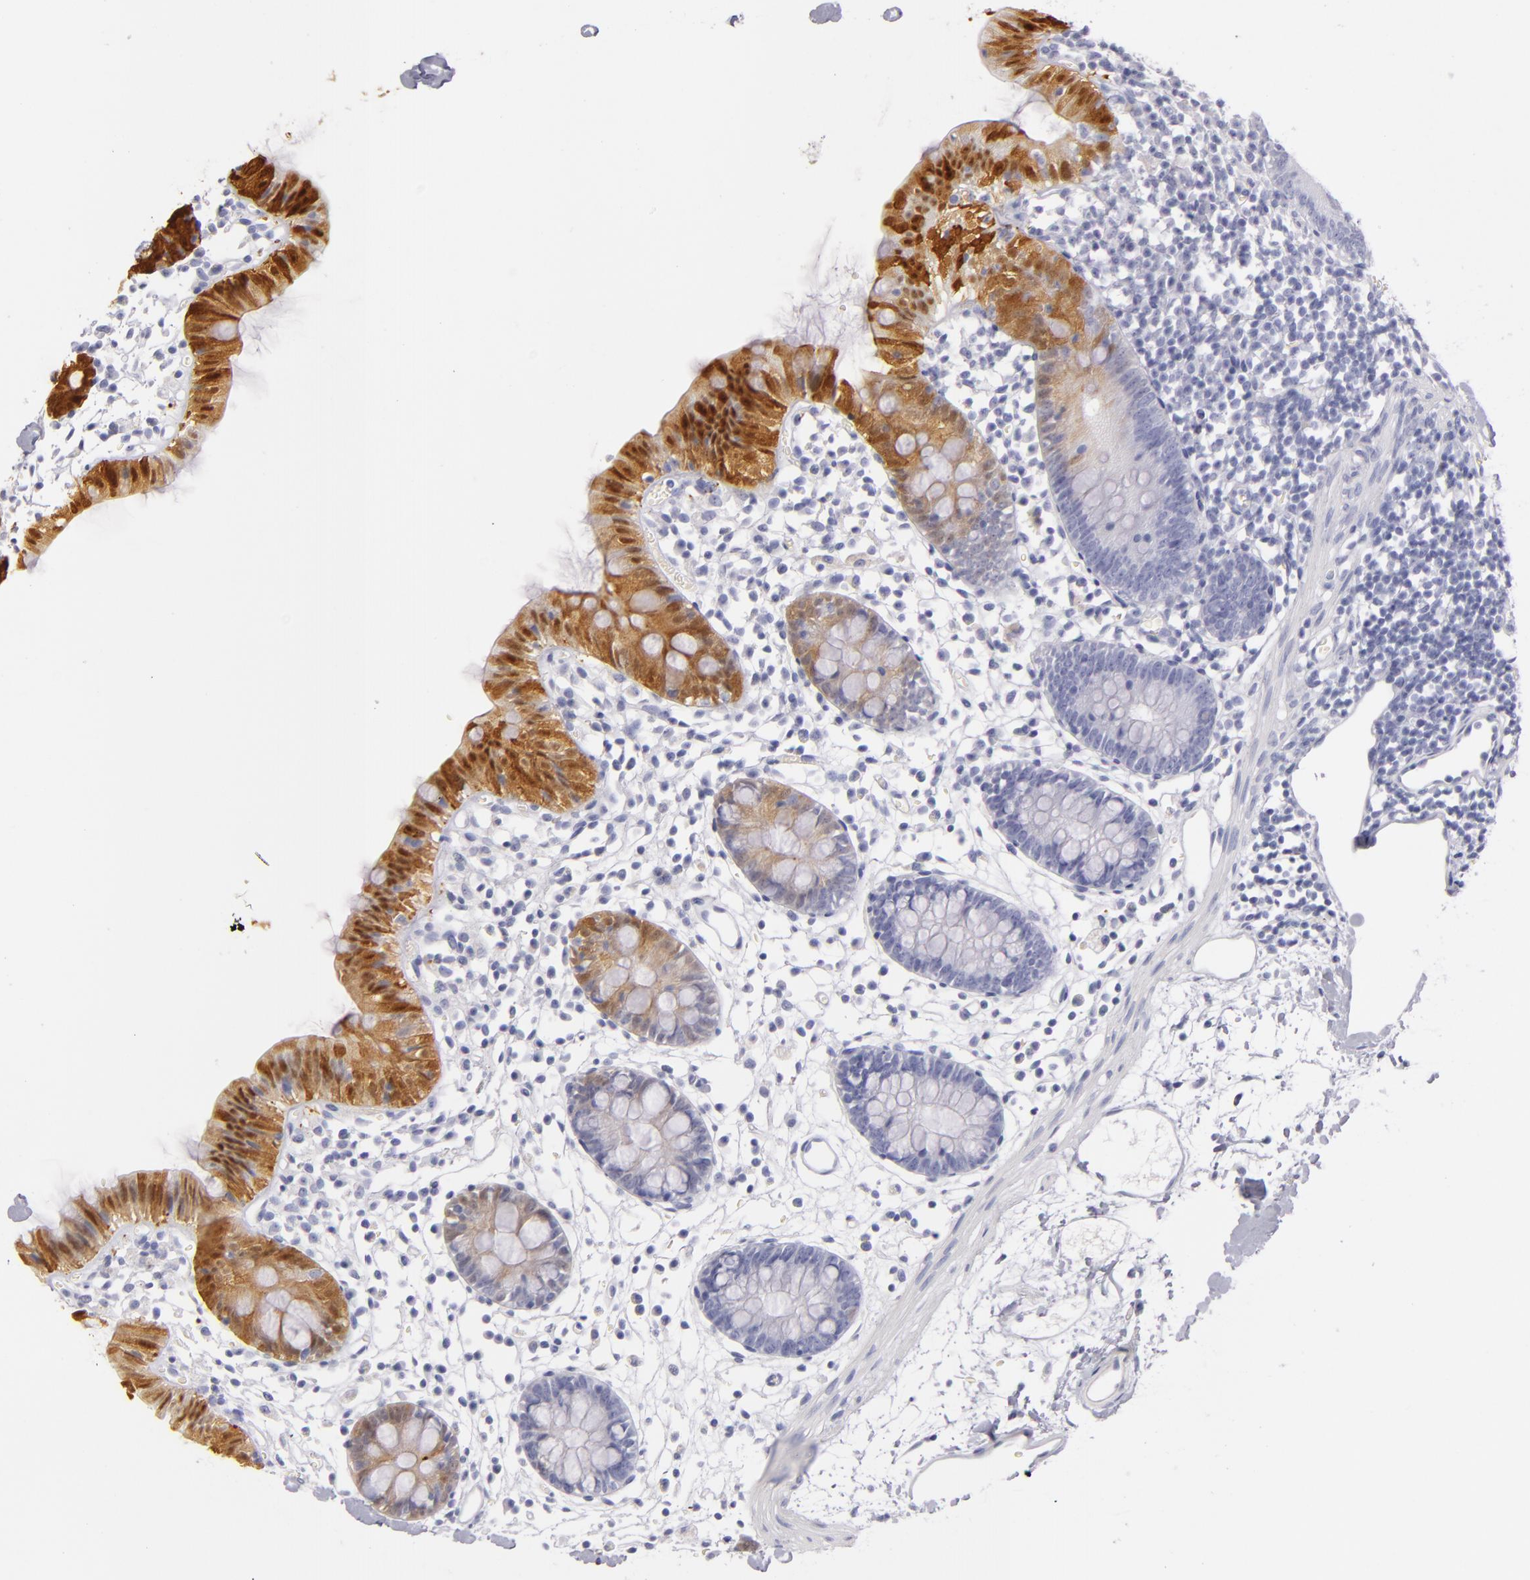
{"staining": {"intensity": "negative", "quantity": "none", "location": "none"}, "tissue": "colon", "cell_type": "Endothelial cells", "image_type": "normal", "snomed": [{"axis": "morphology", "description": "Normal tissue, NOS"}, {"axis": "topography", "description": "Colon"}], "caption": "DAB immunohistochemical staining of benign colon exhibits no significant expression in endothelial cells. (DAB (3,3'-diaminobenzidine) immunohistochemistry (IHC), high magnification).", "gene": "FABP1", "patient": {"sex": "male", "age": 14}}